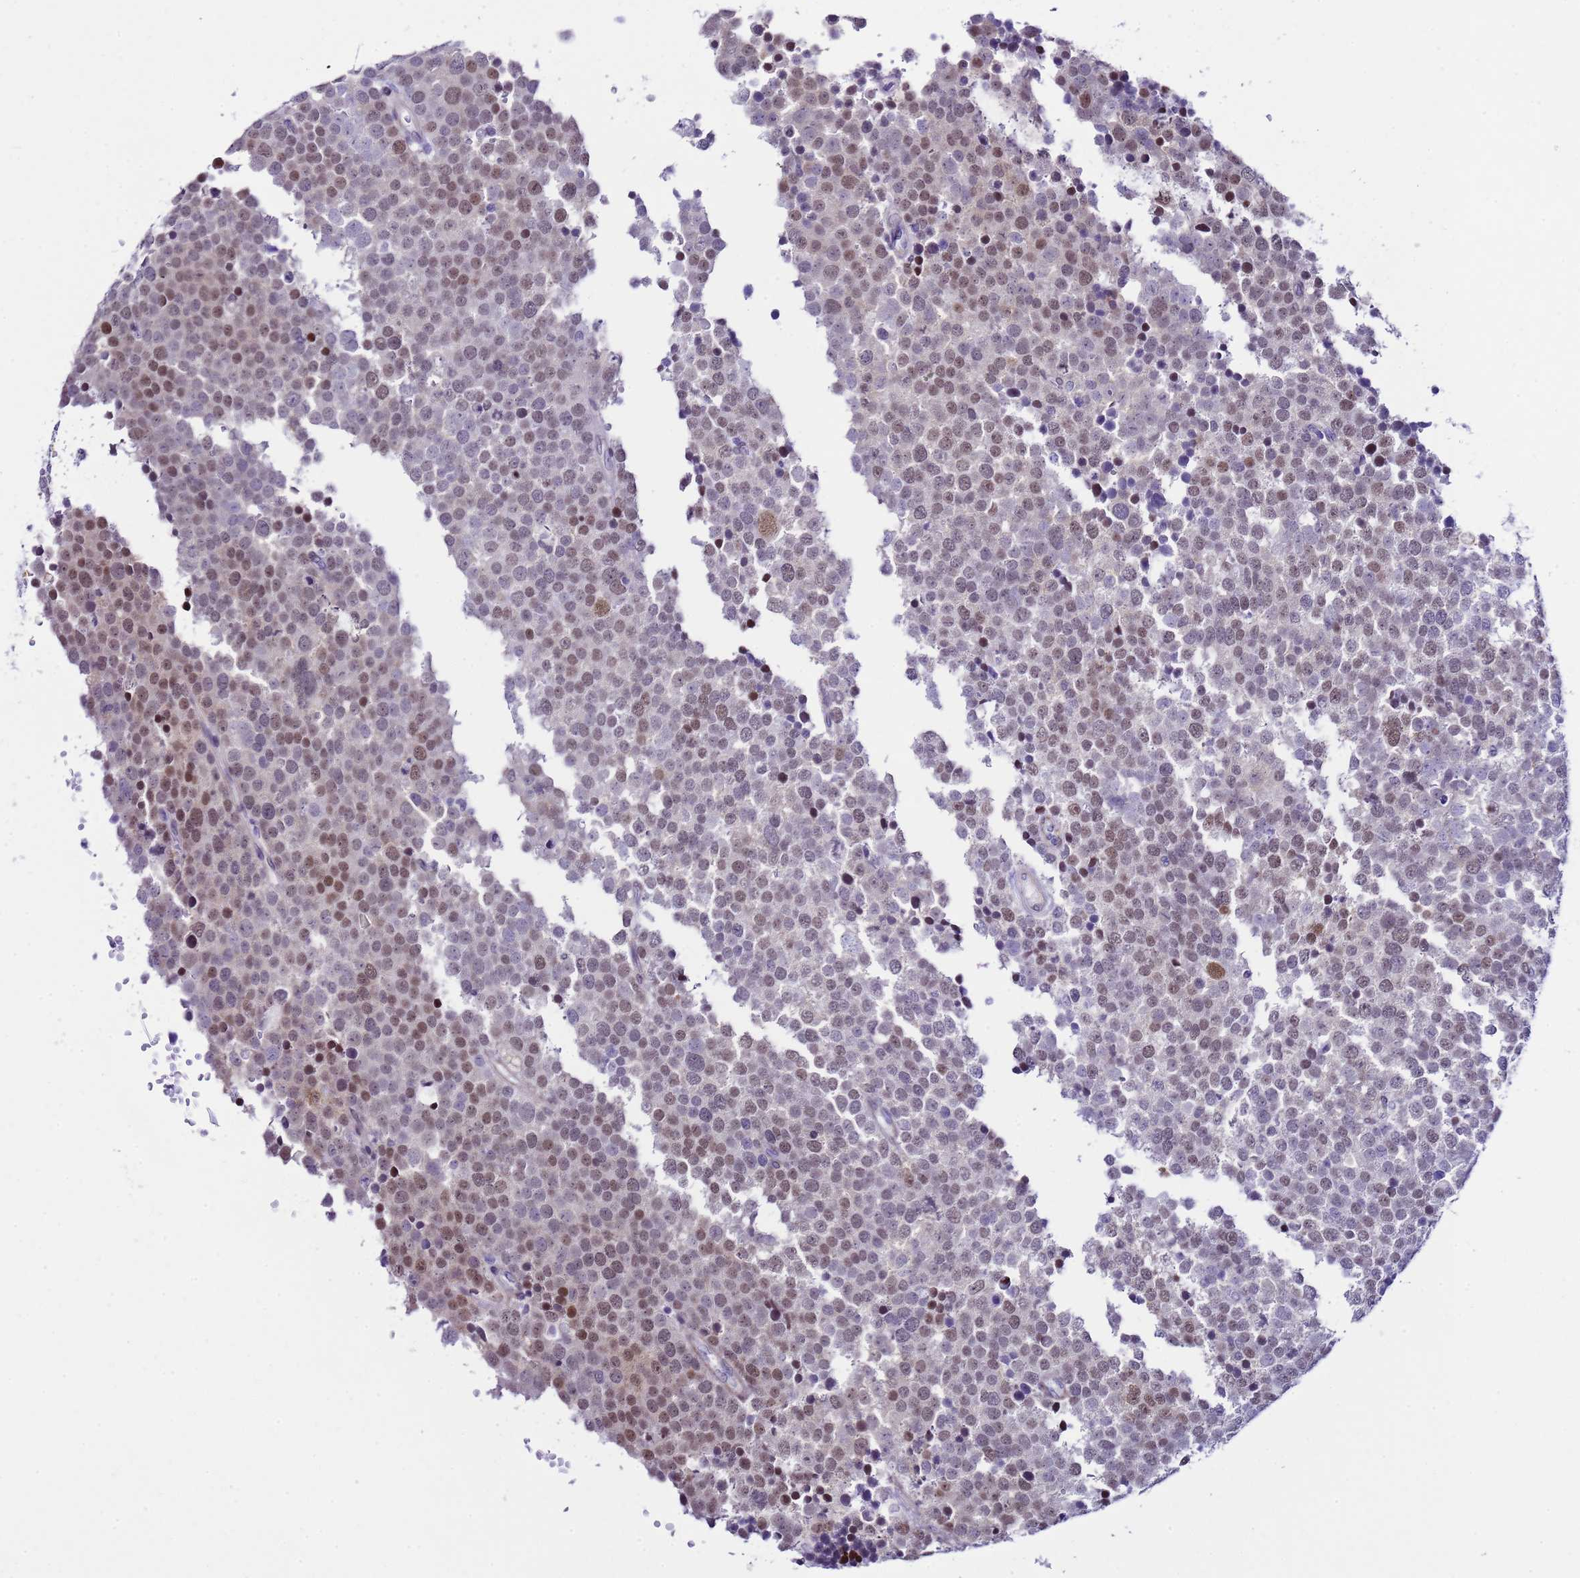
{"staining": {"intensity": "moderate", "quantity": ">75%", "location": "nuclear"}, "tissue": "testis cancer", "cell_type": "Tumor cells", "image_type": "cancer", "snomed": [{"axis": "morphology", "description": "Seminoma, NOS"}, {"axis": "topography", "description": "Testis"}], "caption": "Seminoma (testis) was stained to show a protein in brown. There is medium levels of moderate nuclear expression in about >75% of tumor cells.", "gene": "BCL7A", "patient": {"sex": "male", "age": 71}}